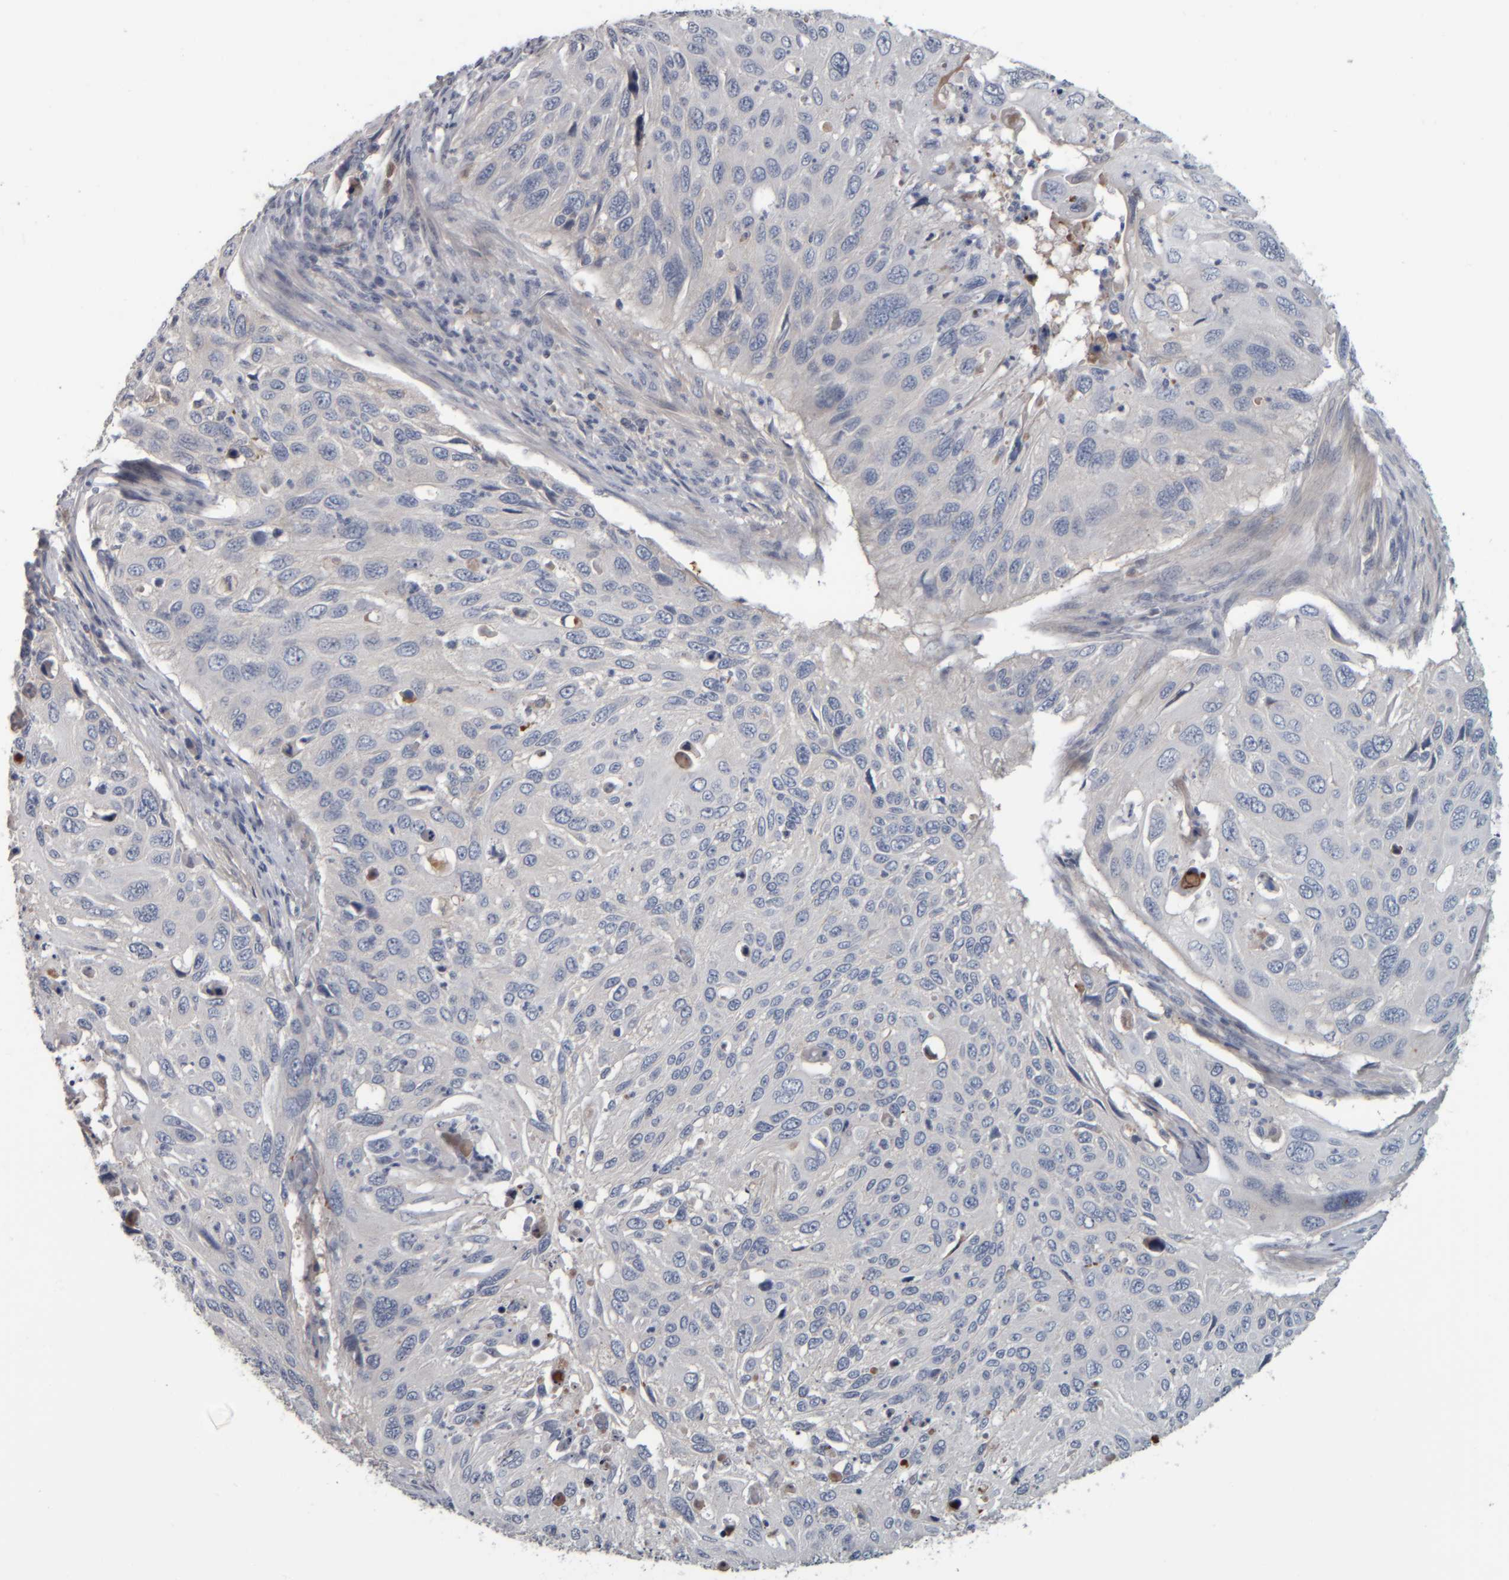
{"staining": {"intensity": "negative", "quantity": "none", "location": "none"}, "tissue": "cervical cancer", "cell_type": "Tumor cells", "image_type": "cancer", "snomed": [{"axis": "morphology", "description": "Squamous cell carcinoma, NOS"}, {"axis": "topography", "description": "Cervix"}], "caption": "Image shows no protein staining in tumor cells of squamous cell carcinoma (cervical) tissue.", "gene": "CAVIN4", "patient": {"sex": "female", "age": 70}}